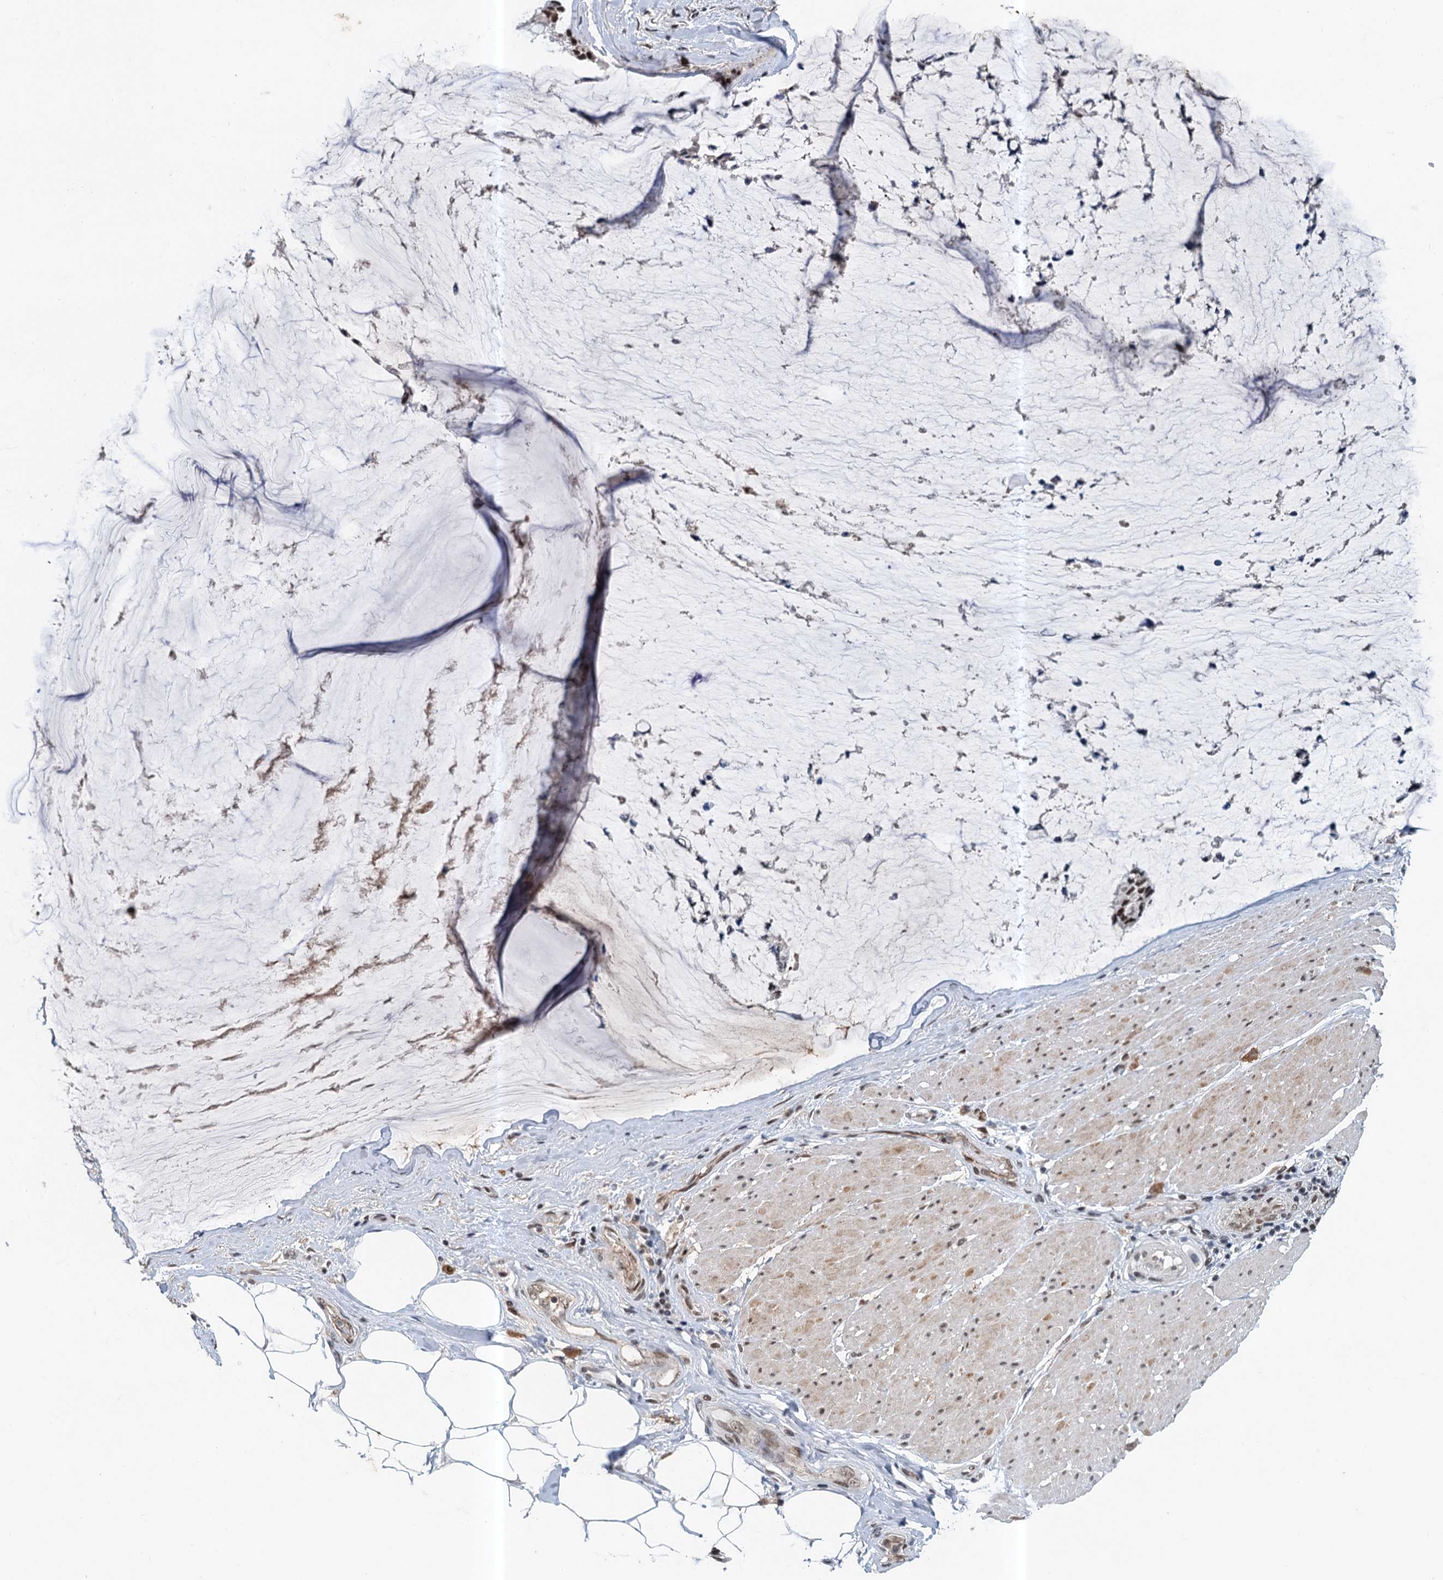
{"staining": {"intensity": "moderate", "quantity": ">75%", "location": "nuclear"}, "tissue": "ovarian cancer", "cell_type": "Tumor cells", "image_type": "cancer", "snomed": [{"axis": "morphology", "description": "Cystadenocarcinoma, mucinous, NOS"}, {"axis": "topography", "description": "Ovary"}], "caption": "A brown stain shows moderate nuclear expression of a protein in human ovarian cancer tumor cells. (DAB (3,3'-diaminobenzidine) = brown stain, brightfield microscopy at high magnification).", "gene": "CSTF3", "patient": {"sex": "female", "age": 39}}